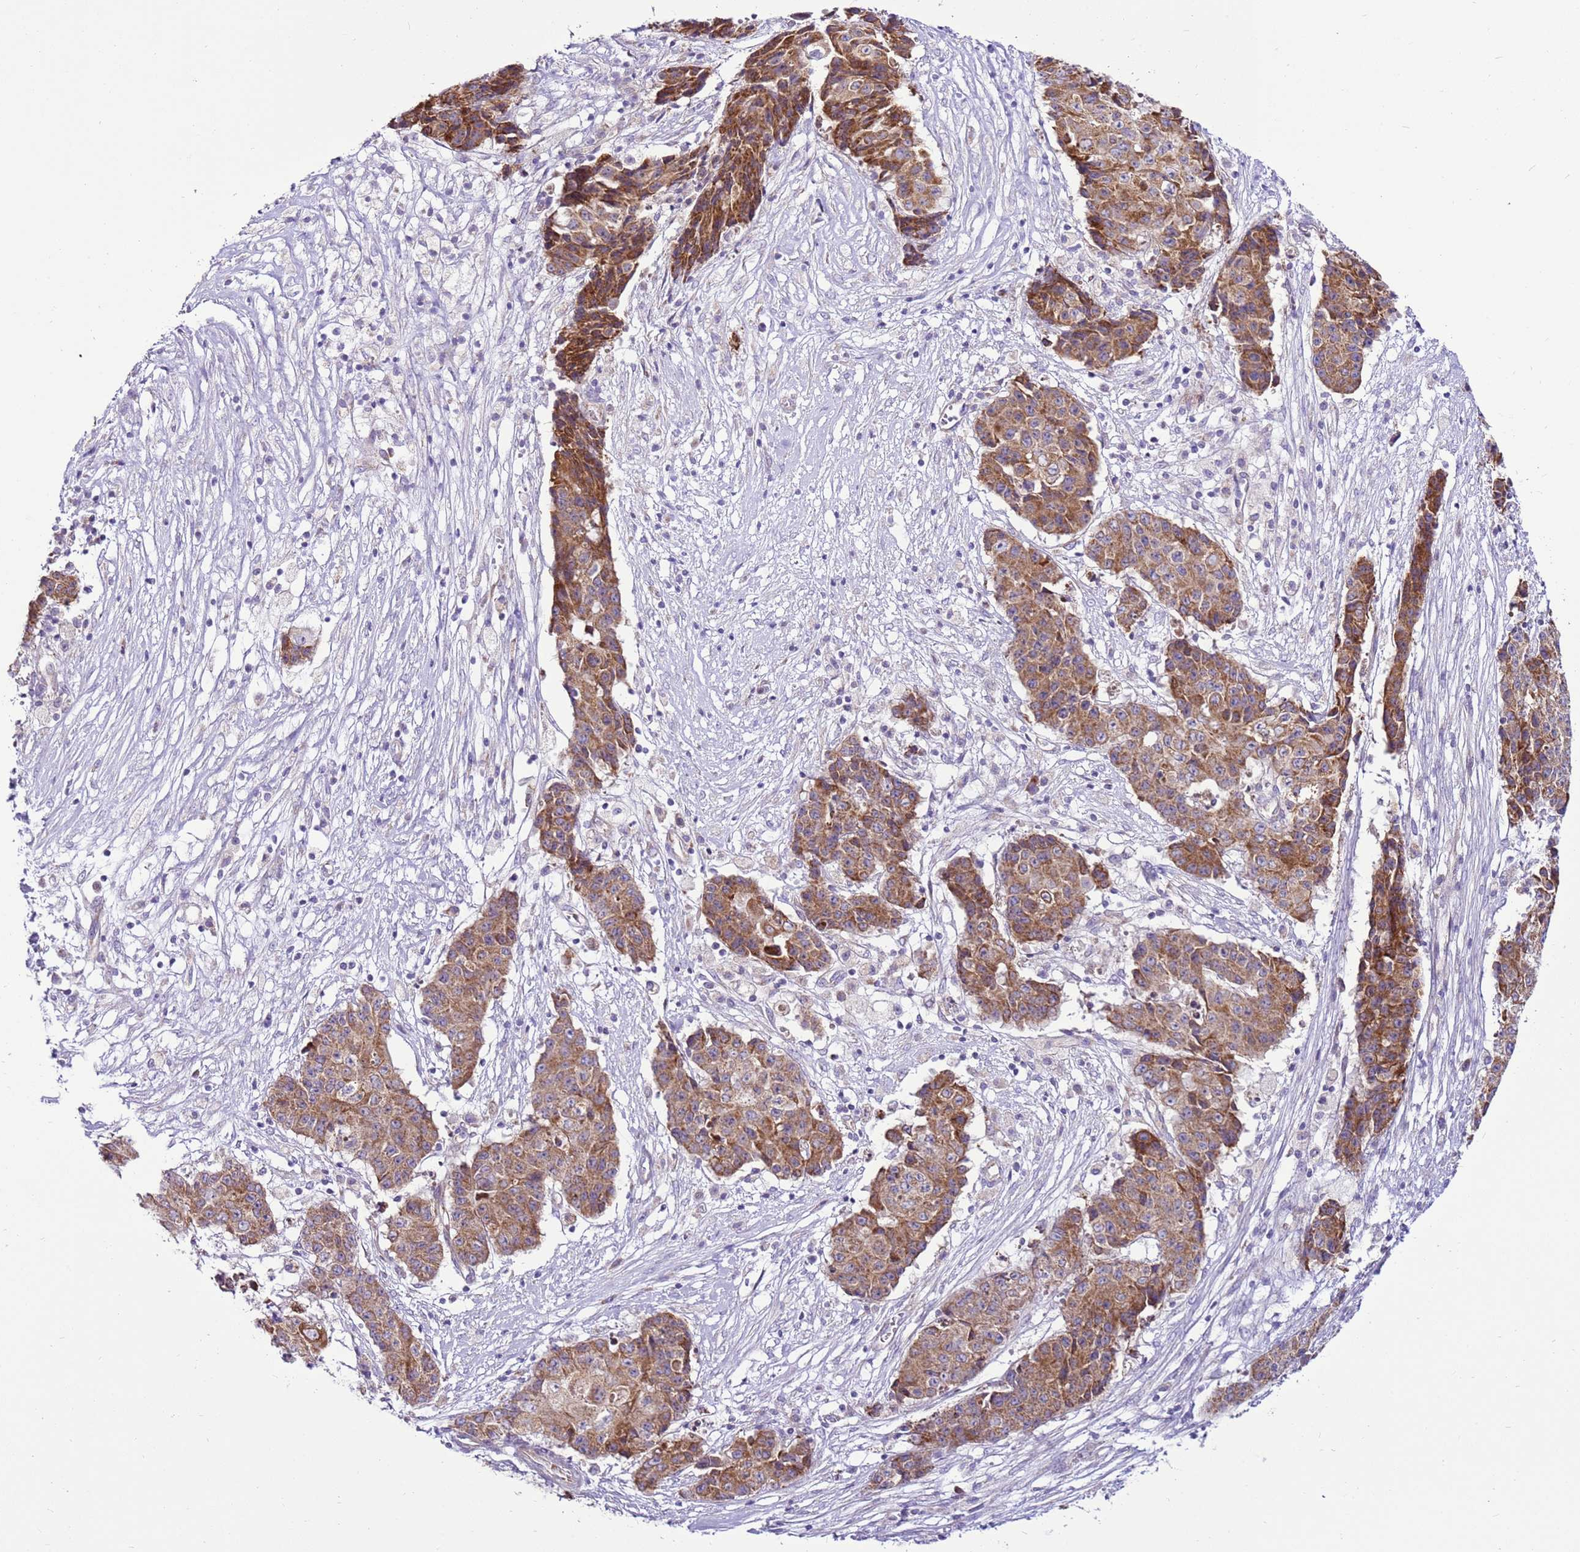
{"staining": {"intensity": "moderate", "quantity": ">75%", "location": "cytoplasmic/membranous"}, "tissue": "ovarian cancer", "cell_type": "Tumor cells", "image_type": "cancer", "snomed": [{"axis": "morphology", "description": "Carcinoma, endometroid"}, {"axis": "topography", "description": "Ovary"}], "caption": "Protein staining of ovarian cancer tissue reveals moderate cytoplasmic/membranous staining in about >75% of tumor cells.", "gene": "MRPL36", "patient": {"sex": "female", "age": 42}}